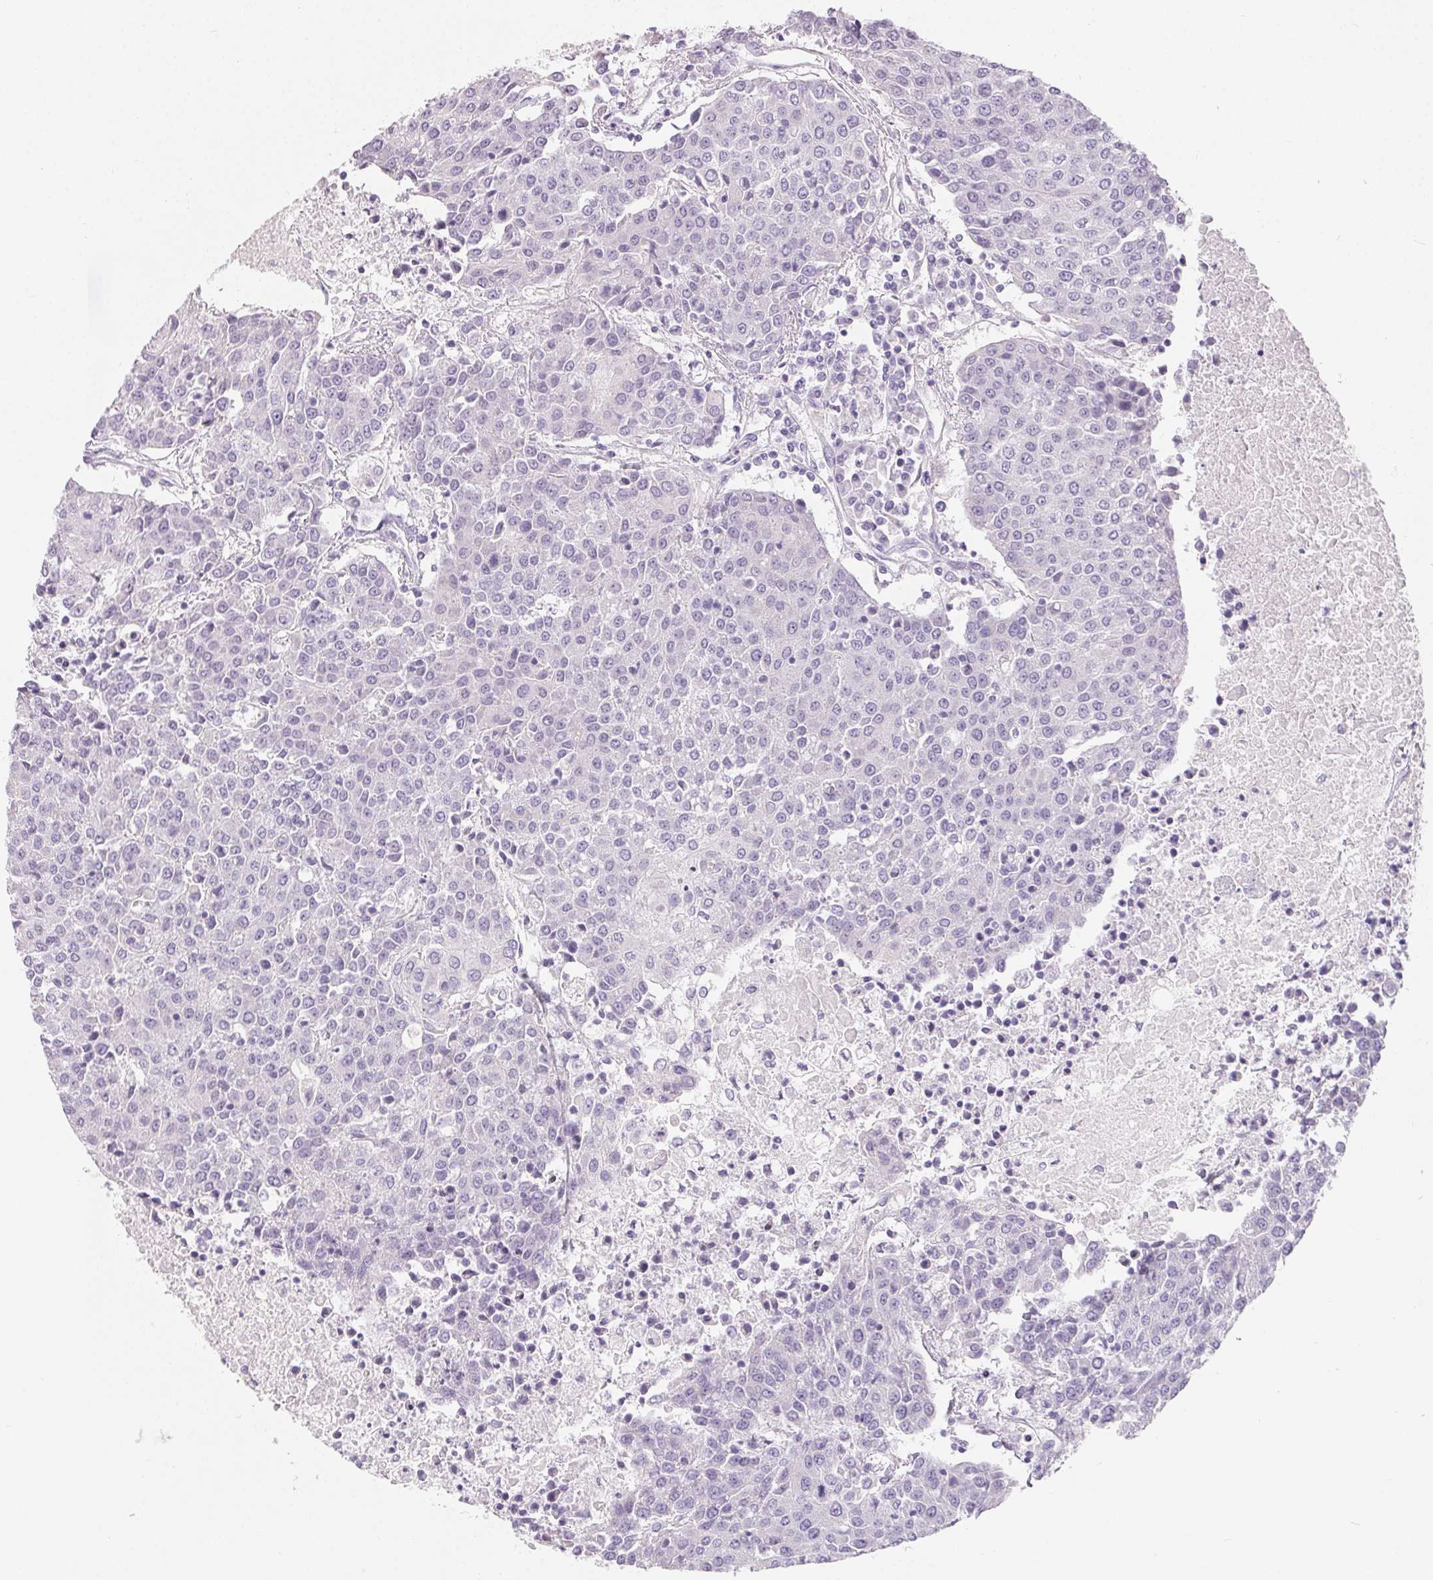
{"staining": {"intensity": "negative", "quantity": "none", "location": "none"}, "tissue": "urothelial cancer", "cell_type": "Tumor cells", "image_type": "cancer", "snomed": [{"axis": "morphology", "description": "Urothelial carcinoma, High grade"}, {"axis": "topography", "description": "Urinary bladder"}], "caption": "The IHC photomicrograph has no significant expression in tumor cells of urothelial cancer tissue.", "gene": "SPACA5B", "patient": {"sex": "female", "age": 85}}